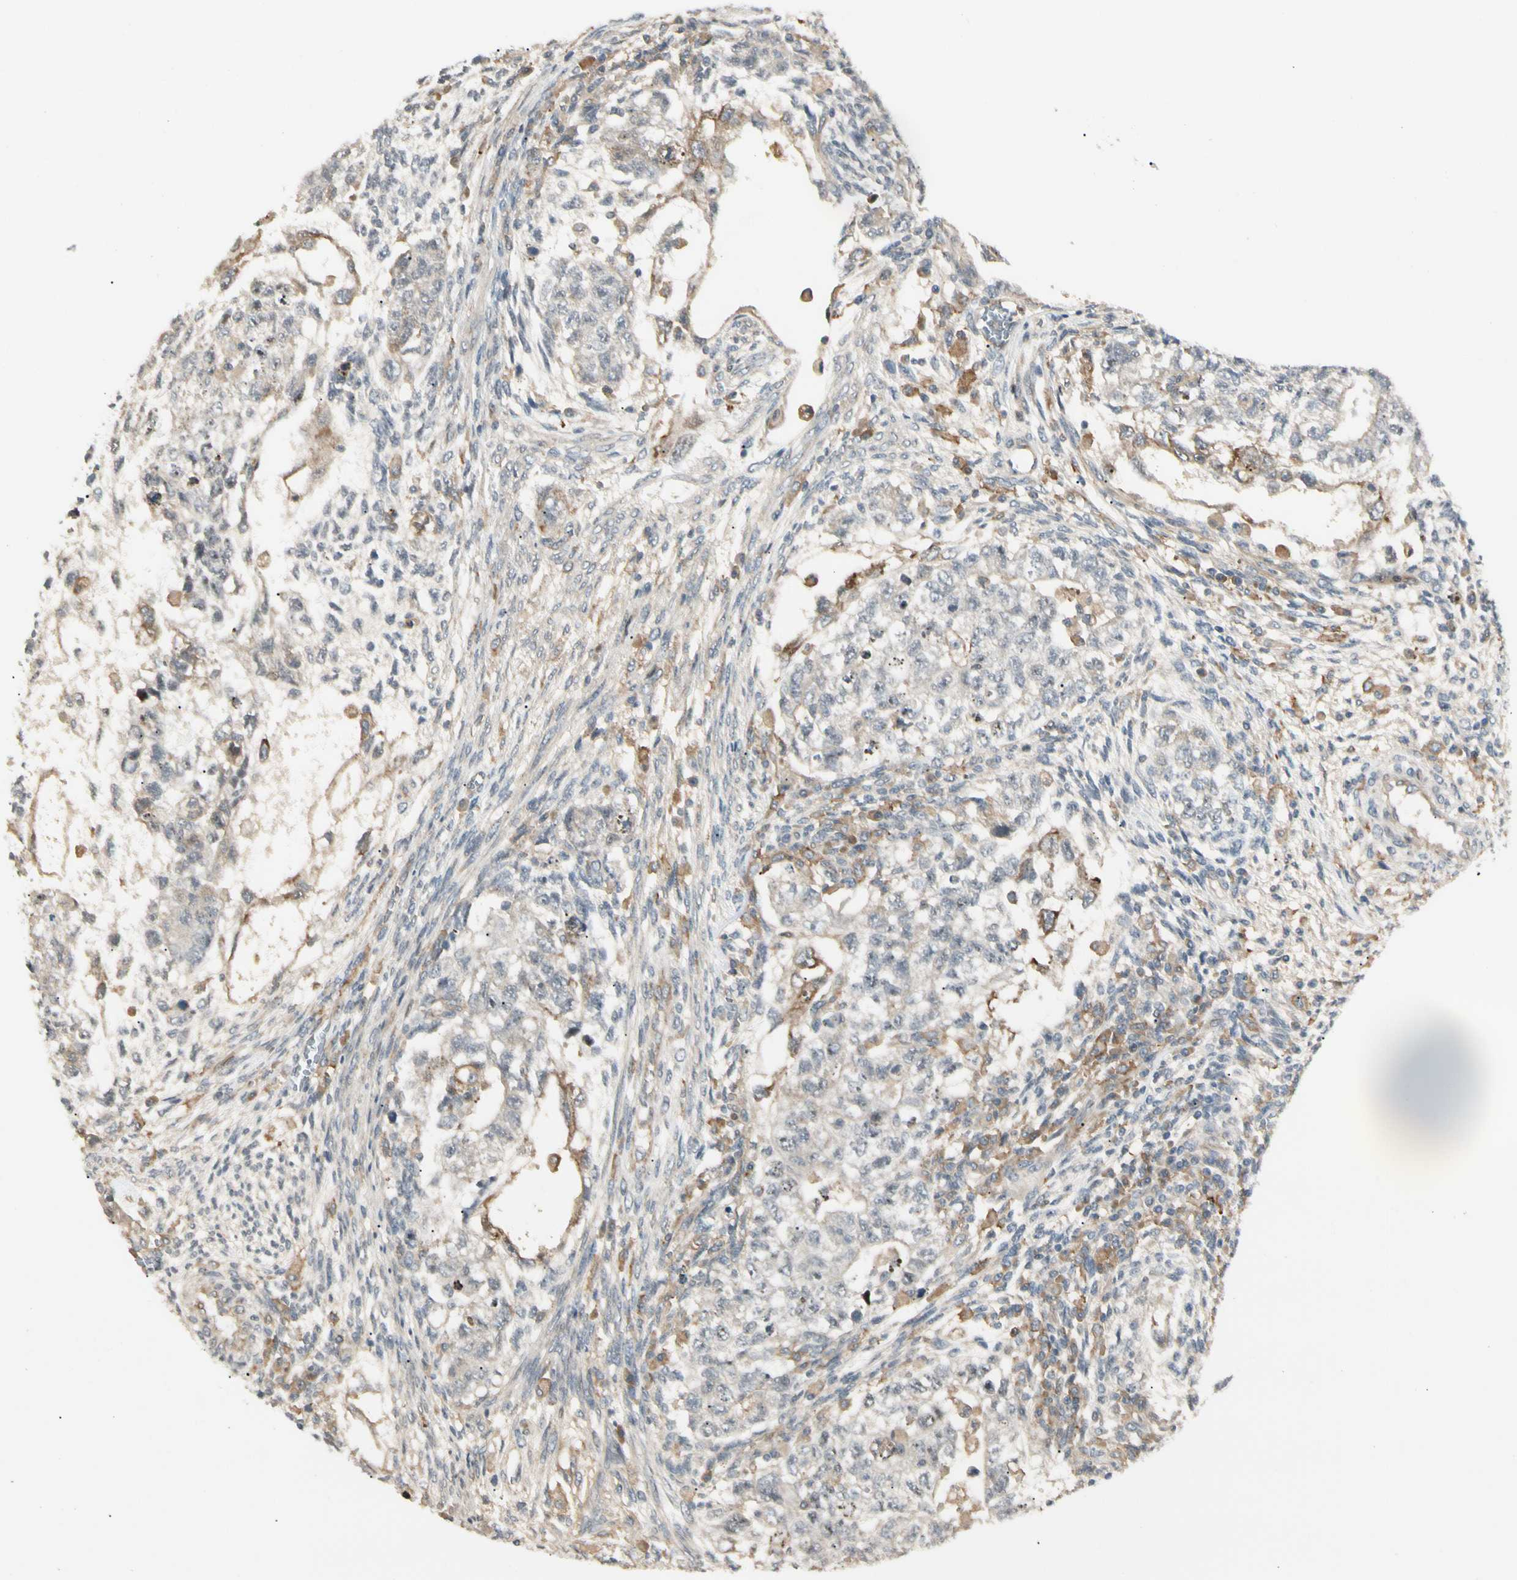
{"staining": {"intensity": "negative", "quantity": "none", "location": "none"}, "tissue": "testis cancer", "cell_type": "Tumor cells", "image_type": "cancer", "snomed": [{"axis": "morphology", "description": "Normal tissue, NOS"}, {"axis": "morphology", "description": "Carcinoma, Embryonal, NOS"}, {"axis": "topography", "description": "Testis"}], "caption": "This is a image of IHC staining of embryonal carcinoma (testis), which shows no staining in tumor cells.", "gene": "FNDC3B", "patient": {"sex": "male", "age": 36}}